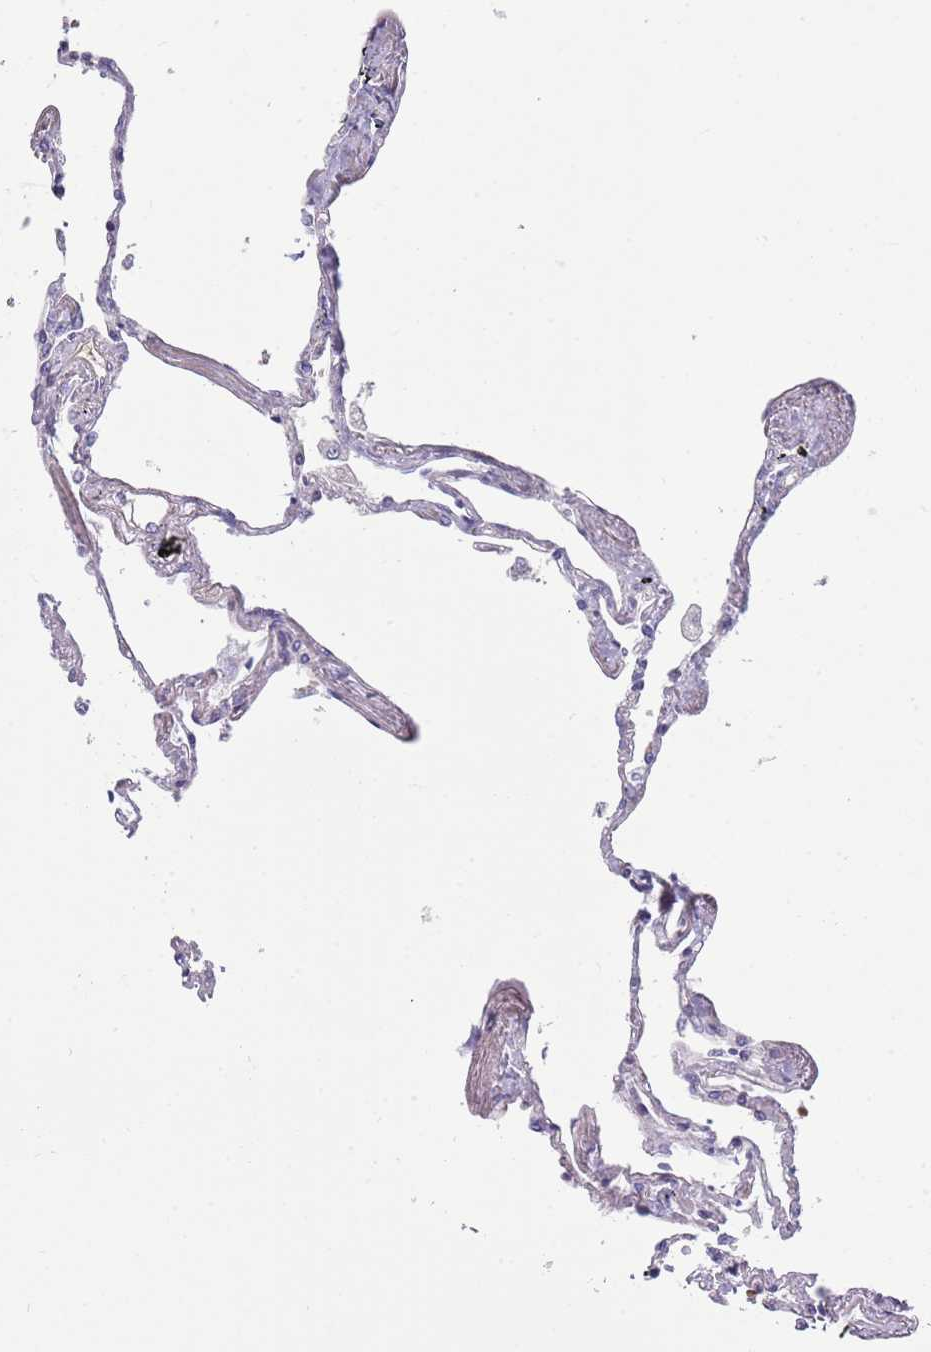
{"staining": {"intensity": "negative", "quantity": "none", "location": "none"}, "tissue": "lung", "cell_type": "Alveolar cells", "image_type": "normal", "snomed": [{"axis": "morphology", "description": "Normal tissue, NOS"}, {"axis": "topography", "description": "Lung"}], "caption": "DAB immunohistochemical staining of normal lung displays no significant staining in alveolar cells.", "gene": "ZNF14", "patient": {"sex": "female", "age": 67}}